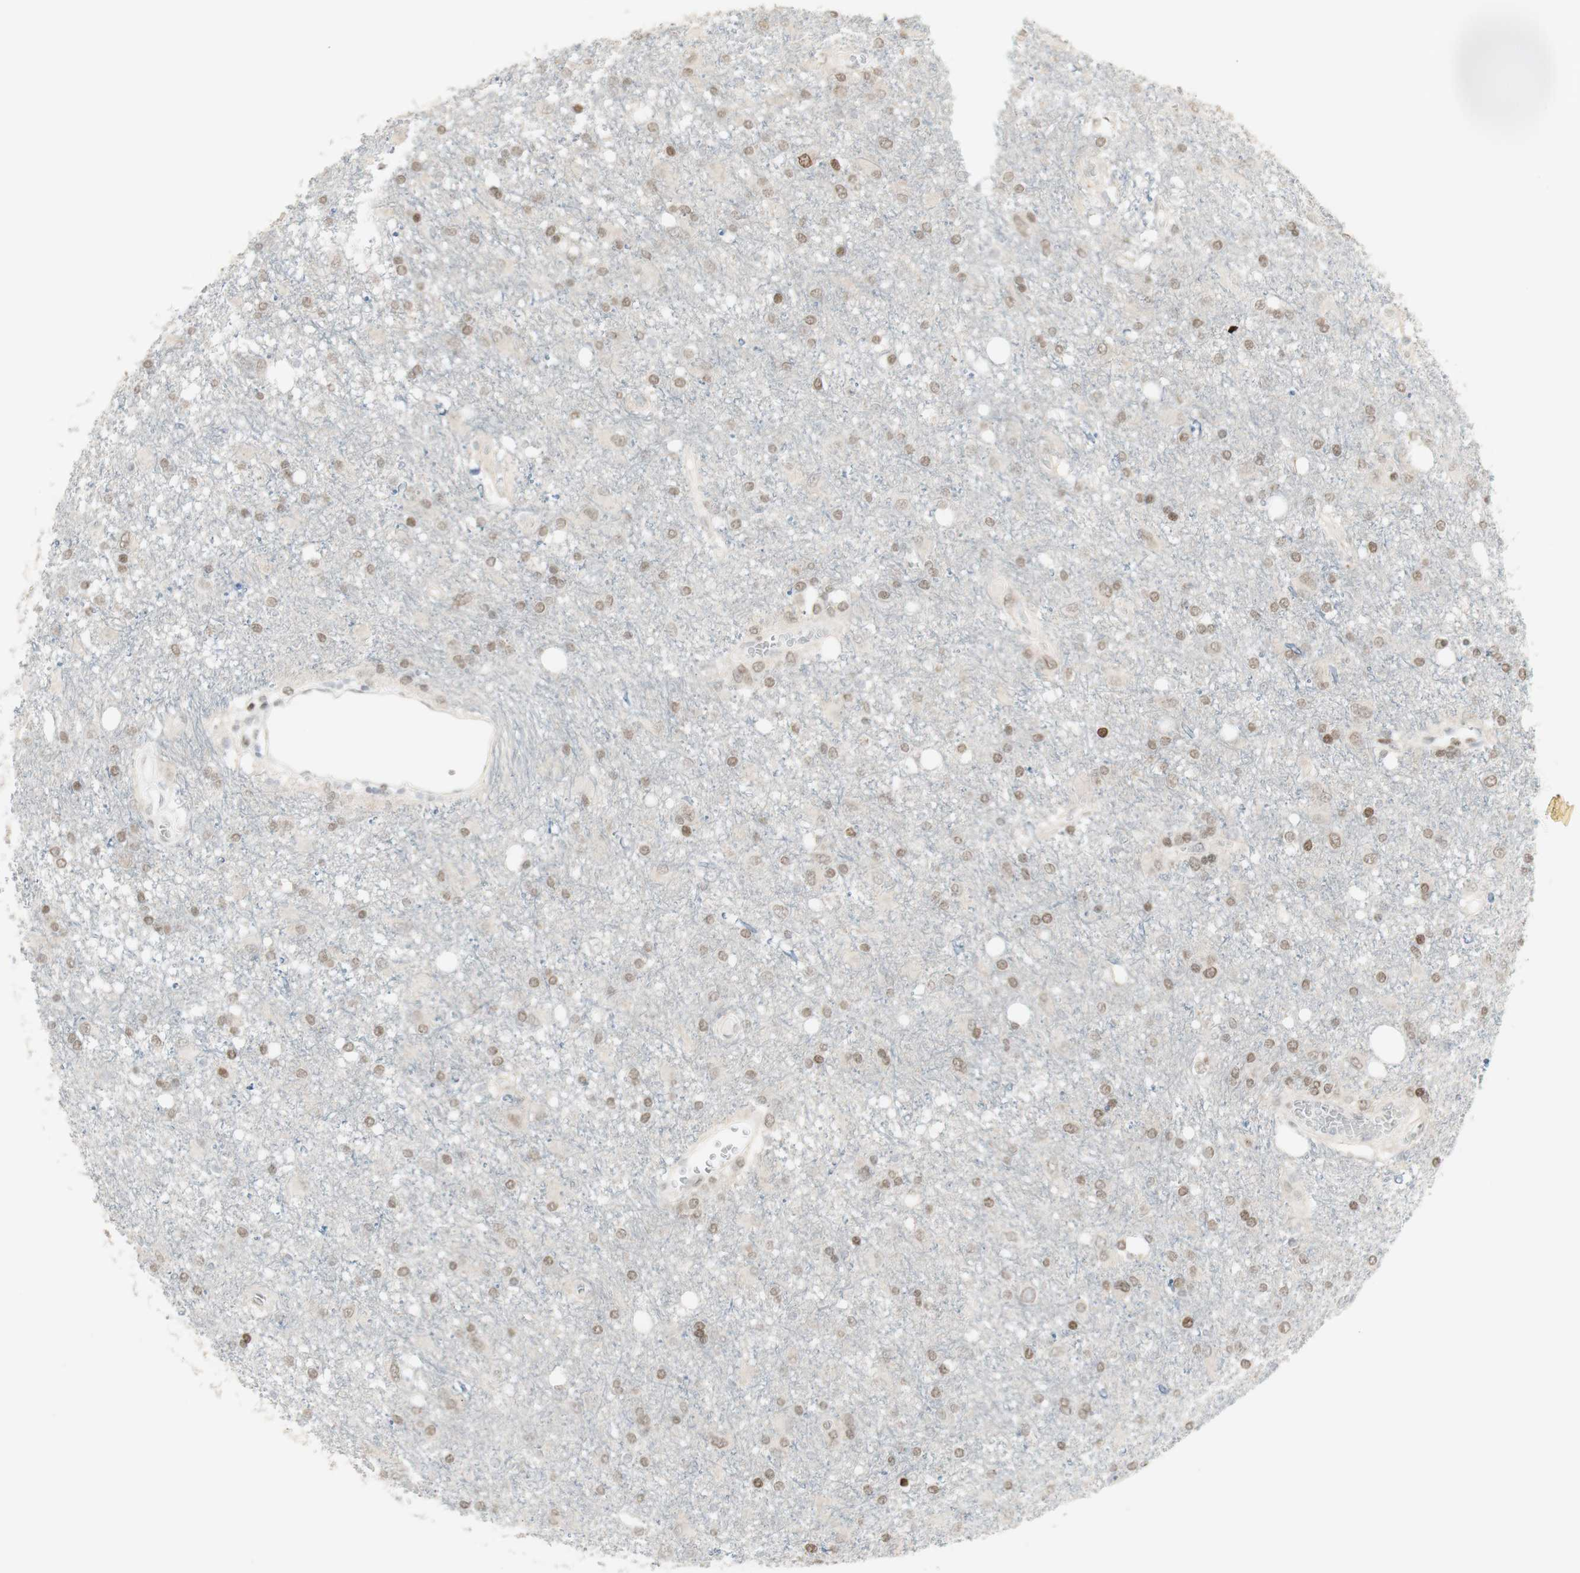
{"staining": {"intensity": "moderate", "quantity": ">75%", "location": "nuclear"}, "tissue": "glioma", "cell_type": "Tumor cells", "image_type": "cancer", "snomed": [{"axis": "morphology", "description": "Glioma, malignant, High grade"}, {"axis": "topography", "description": "Brain"}], "caption": "Protein staining exhibits moderate nuclear staining in approximately >75% of tumor cells in malignant glioma (high-grade).", "gene": "C1orf116", "patient": {"sex": "female", "age": 59}}